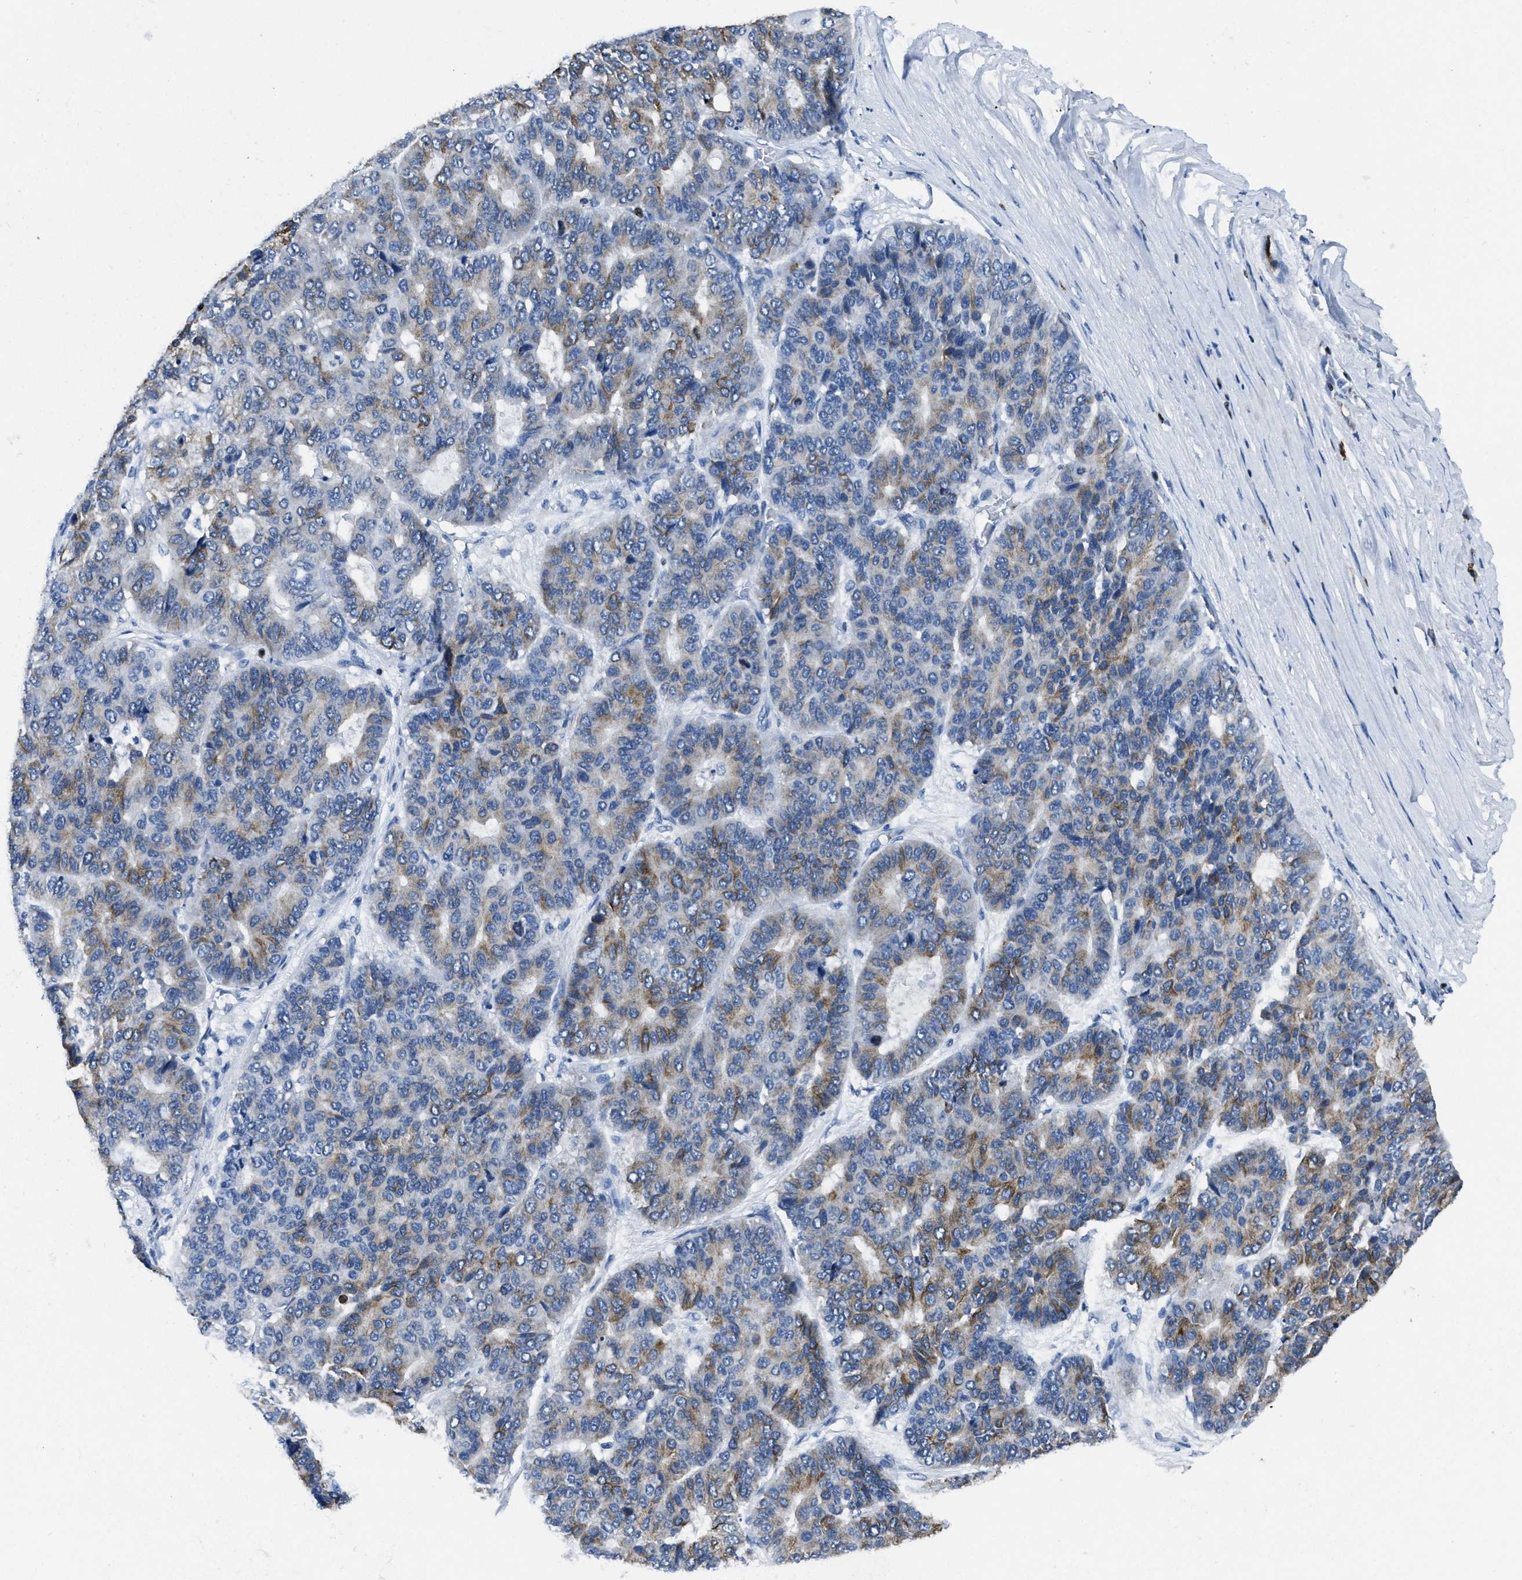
{"staining": {"intensity": "weak", "quantity": "25%-75%", "location": "cytoplasmic/membranous"}, "tissue": "pancreatic cancer", "cell_type": "Tumor cells", "image_type": "cancer", "snomed": [{"axis": "morphology", "description": "Adenocarcinoma, NOS"}, {"axis": "topography", "description": "Pancreas"}], "caption": "Protein staining demonstrates weak cytoplasmic/membranous staining in approximately 25%-75% of tumor cells in pancreatic cancer. Immunohistochemistry (ihc) stains the protein in brown and the nuclei are stained blue.", "gene": "ITGA3", "patient": {"sex": "male", "age": 50}}